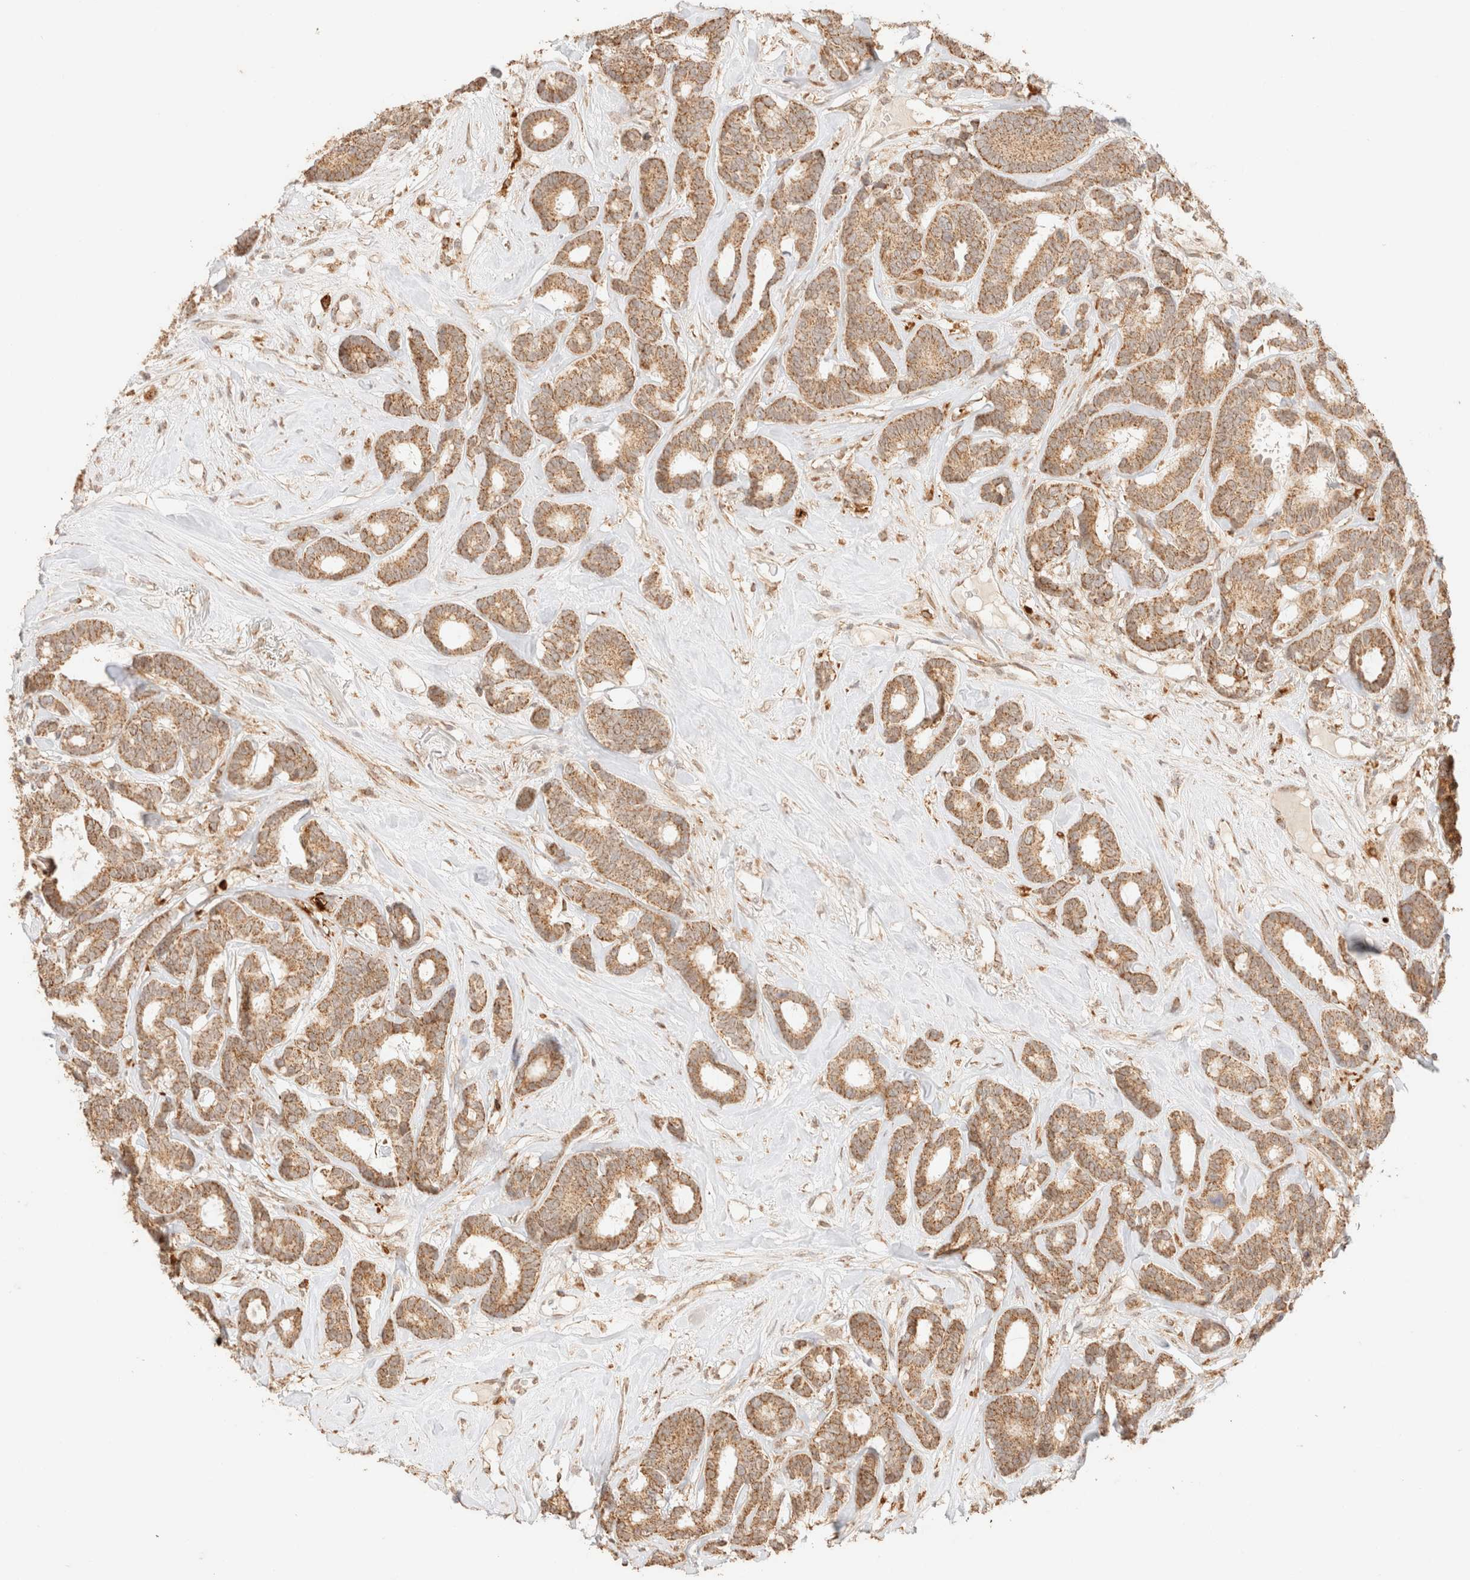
{"staining": {"intensity": "moderate", "quantity": ">75%", "location": "cytoplasmic/membranous"}, "tissue": "breast cancer", "cell_type": "Tumor cells", "image_type": "cancer", "snomed": [{"axis": "morphology", "description": "Duct carcinoma"}, {"axis": "topography", "description": "Breast"}], "caption": "This is a photomicrograph of immunohistochemistry staining of invasive ductal carcinoma (breast), which shows moderate positivity in the cytoplasmic/membranous of tumor cells.", "gene": "TACO1", "patient": {"sex": "female", "age": 87}}